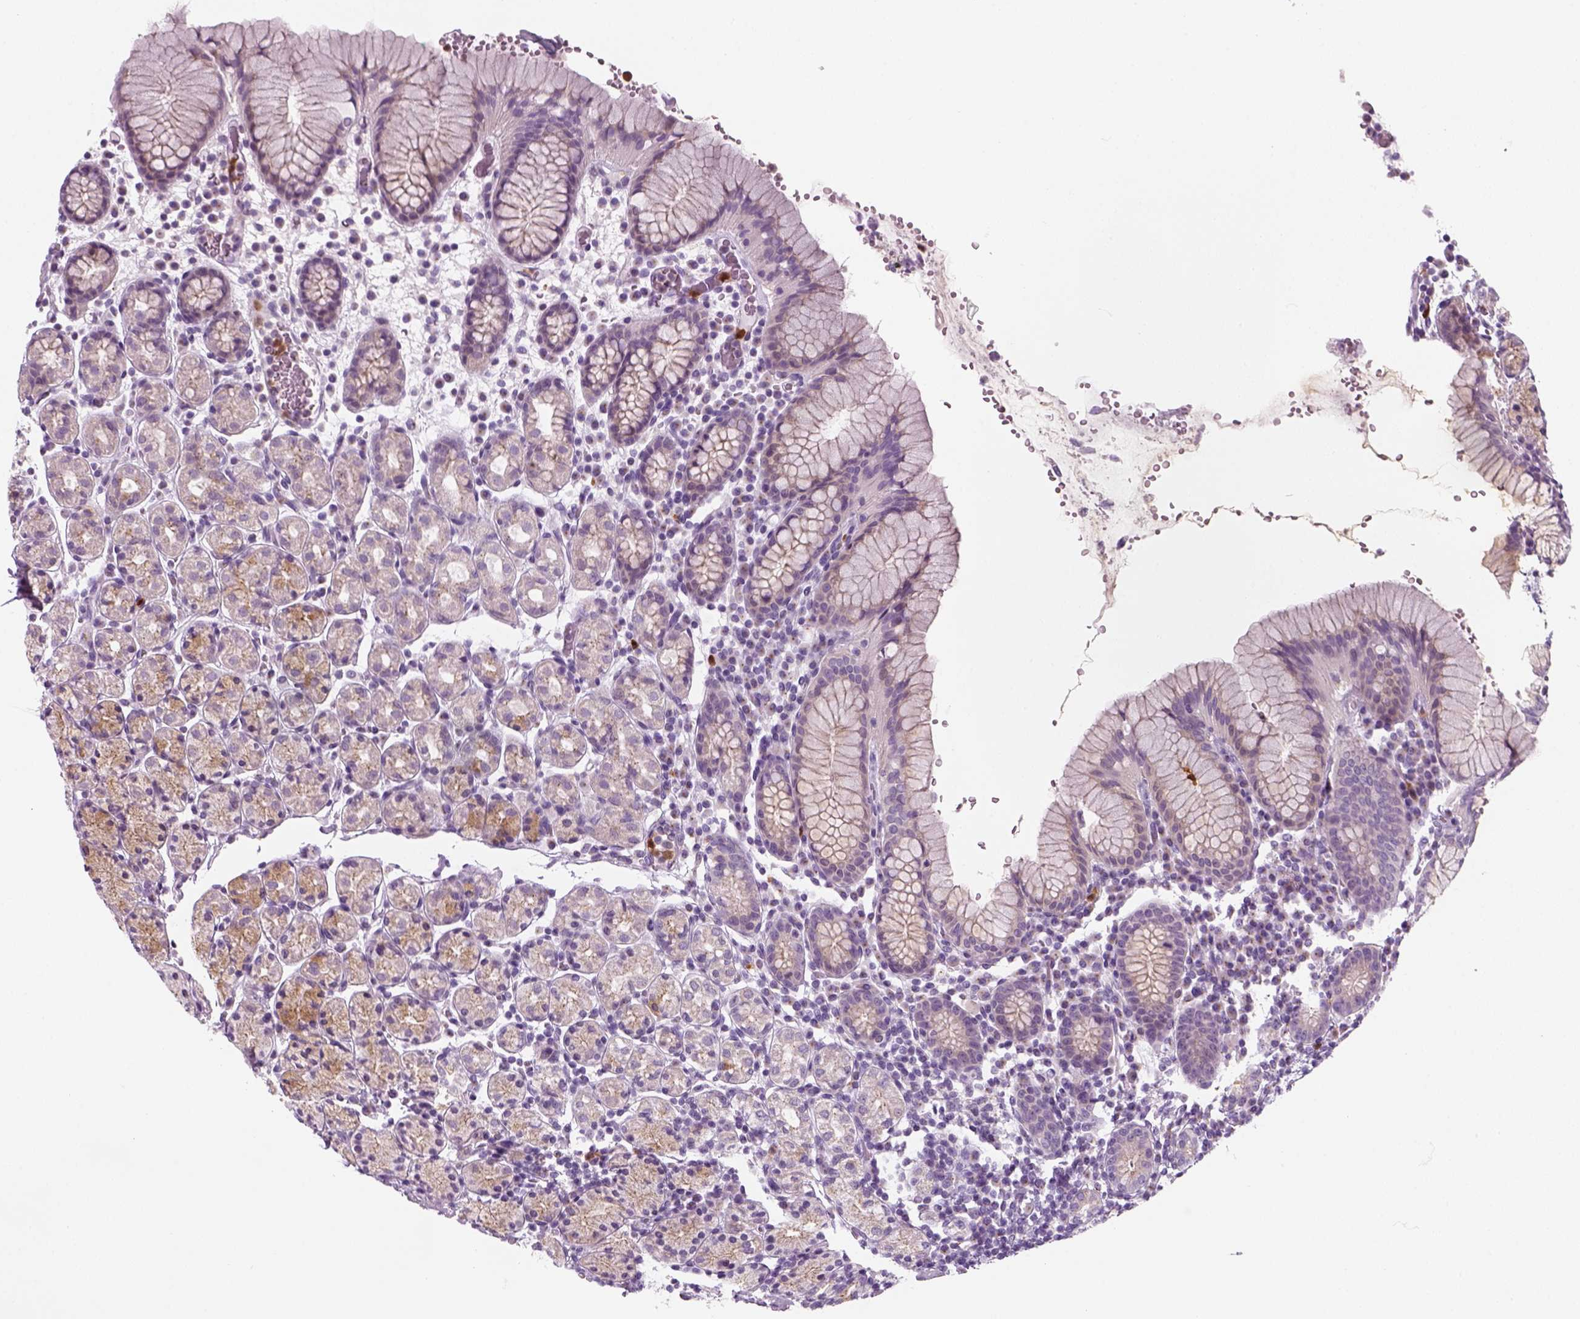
{"staining": {"intensity": "negative", "quantity": "none", "location": "none"}, "tissue": "stomach", "cell_type": "Glandular cells", "image_type": "normal", "snomed": [{"axis": "morphology", "description": "Normal tissue, NOS"}, {"axis": "topography", "description": "Stomach, upper"}, {"axis": "topography", "description": "Stomach"}], "caption": "A high-resolution image shows IHC staining of unremarkable stomach, which exhibits no significant positivity in glandular cells. (Immunohistochemistry (ihc), brightfield microscopy, high magnification).", "gene": "IL4", "patient": {"sex": "male", "age": 62}}